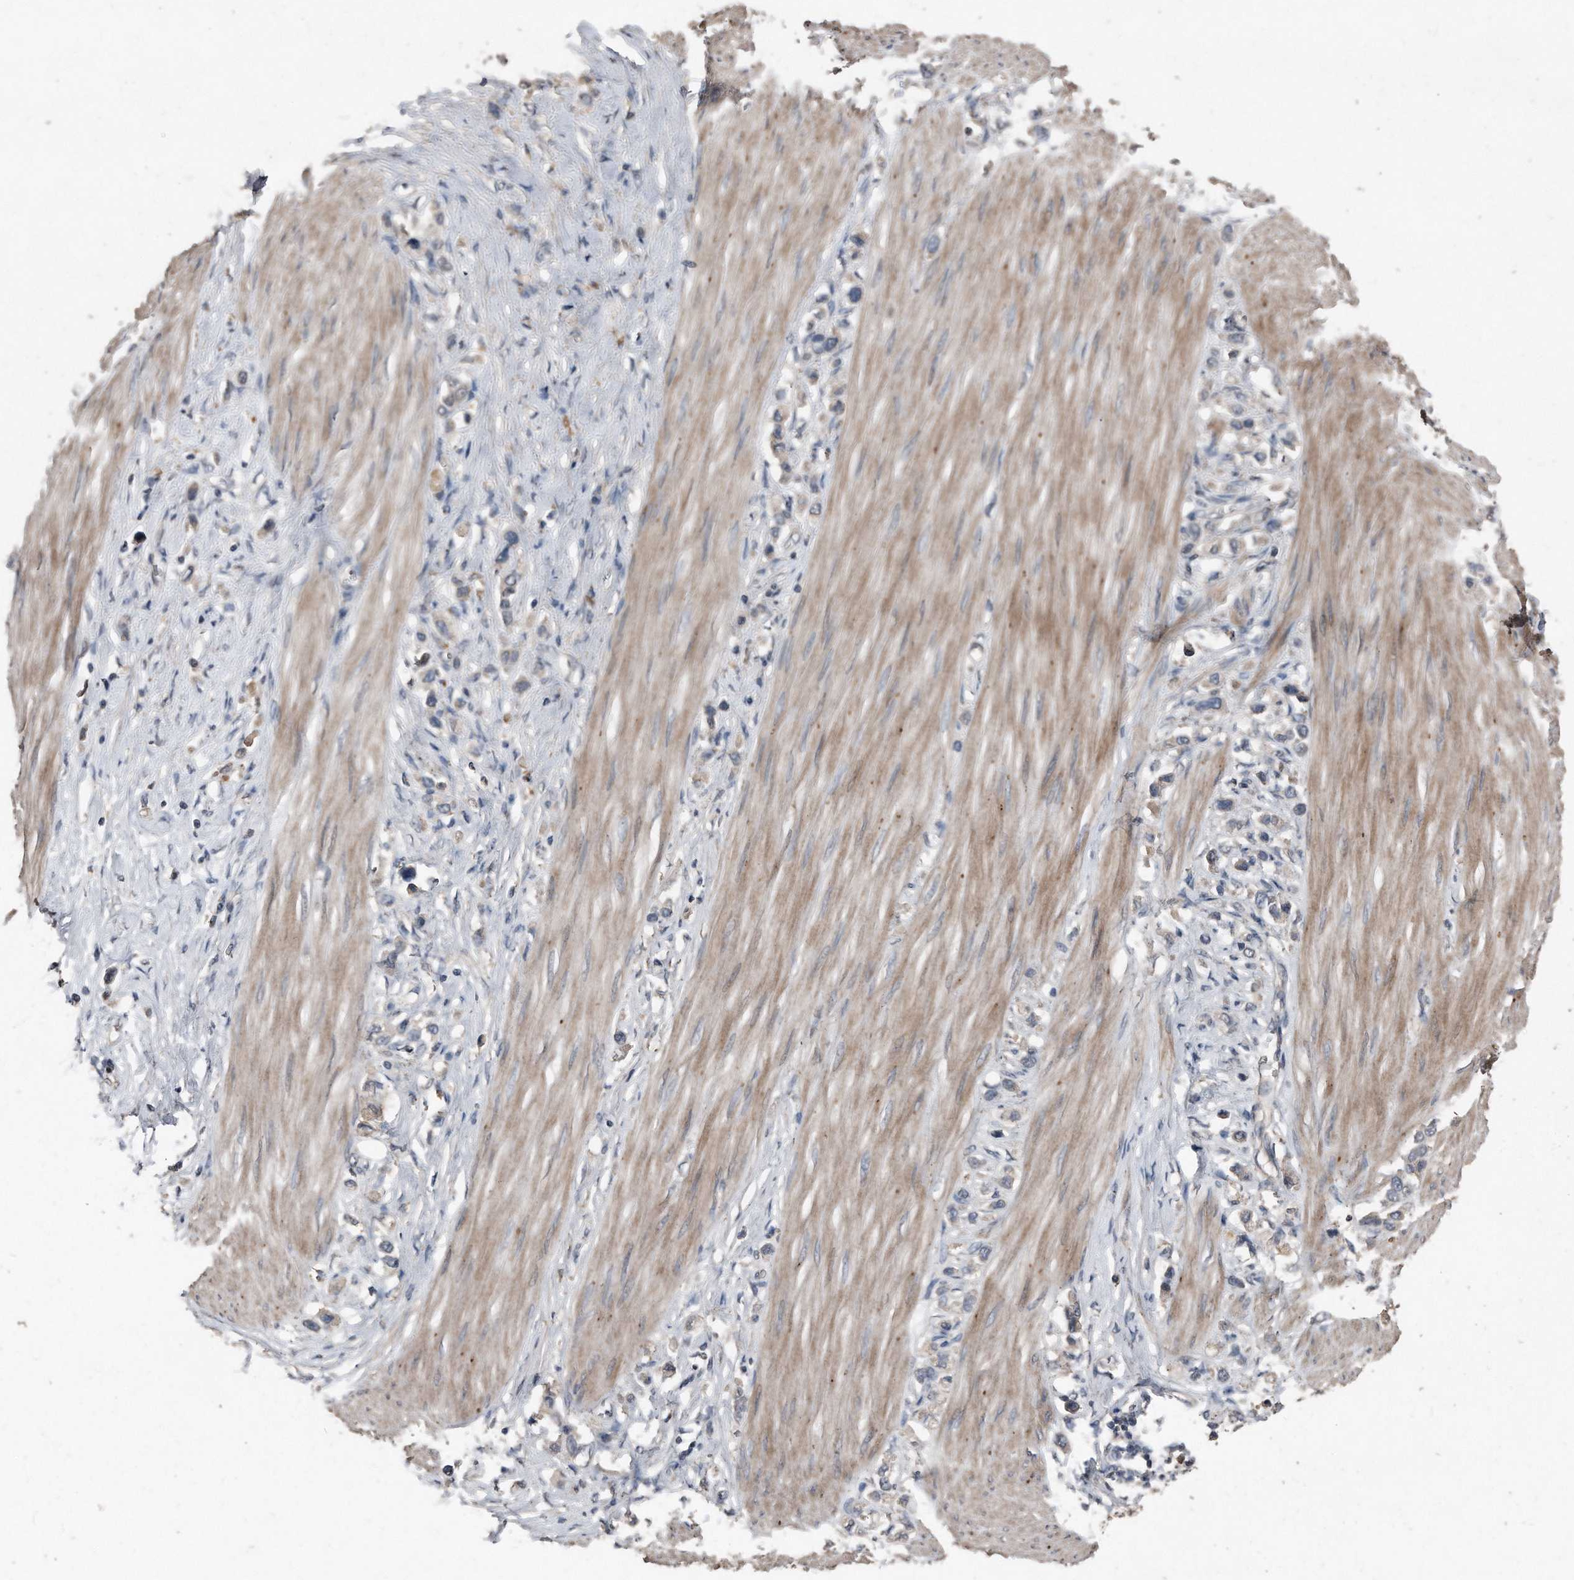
{"staining": {"intensity": "weak", "quantity": "<25%", "location": "cytoplasmic/membranous"}, "tissue": "stomach cancer", "cell_type": "Tumor cells", "image_type": "cancer", "snomed": [{"axis": "morphology", "description": "Adenocarcinoma, NOS"}, {"axis": "topography", "description": "Stomach"}], "caption": "This is a histopathology image of immunohistochemistry staining of stomach cancer (adenocarcinoma), which shows no expression in tumor cells.", "gene": "ANKRD10", "patient": {"sex": "female", "age": 65}}